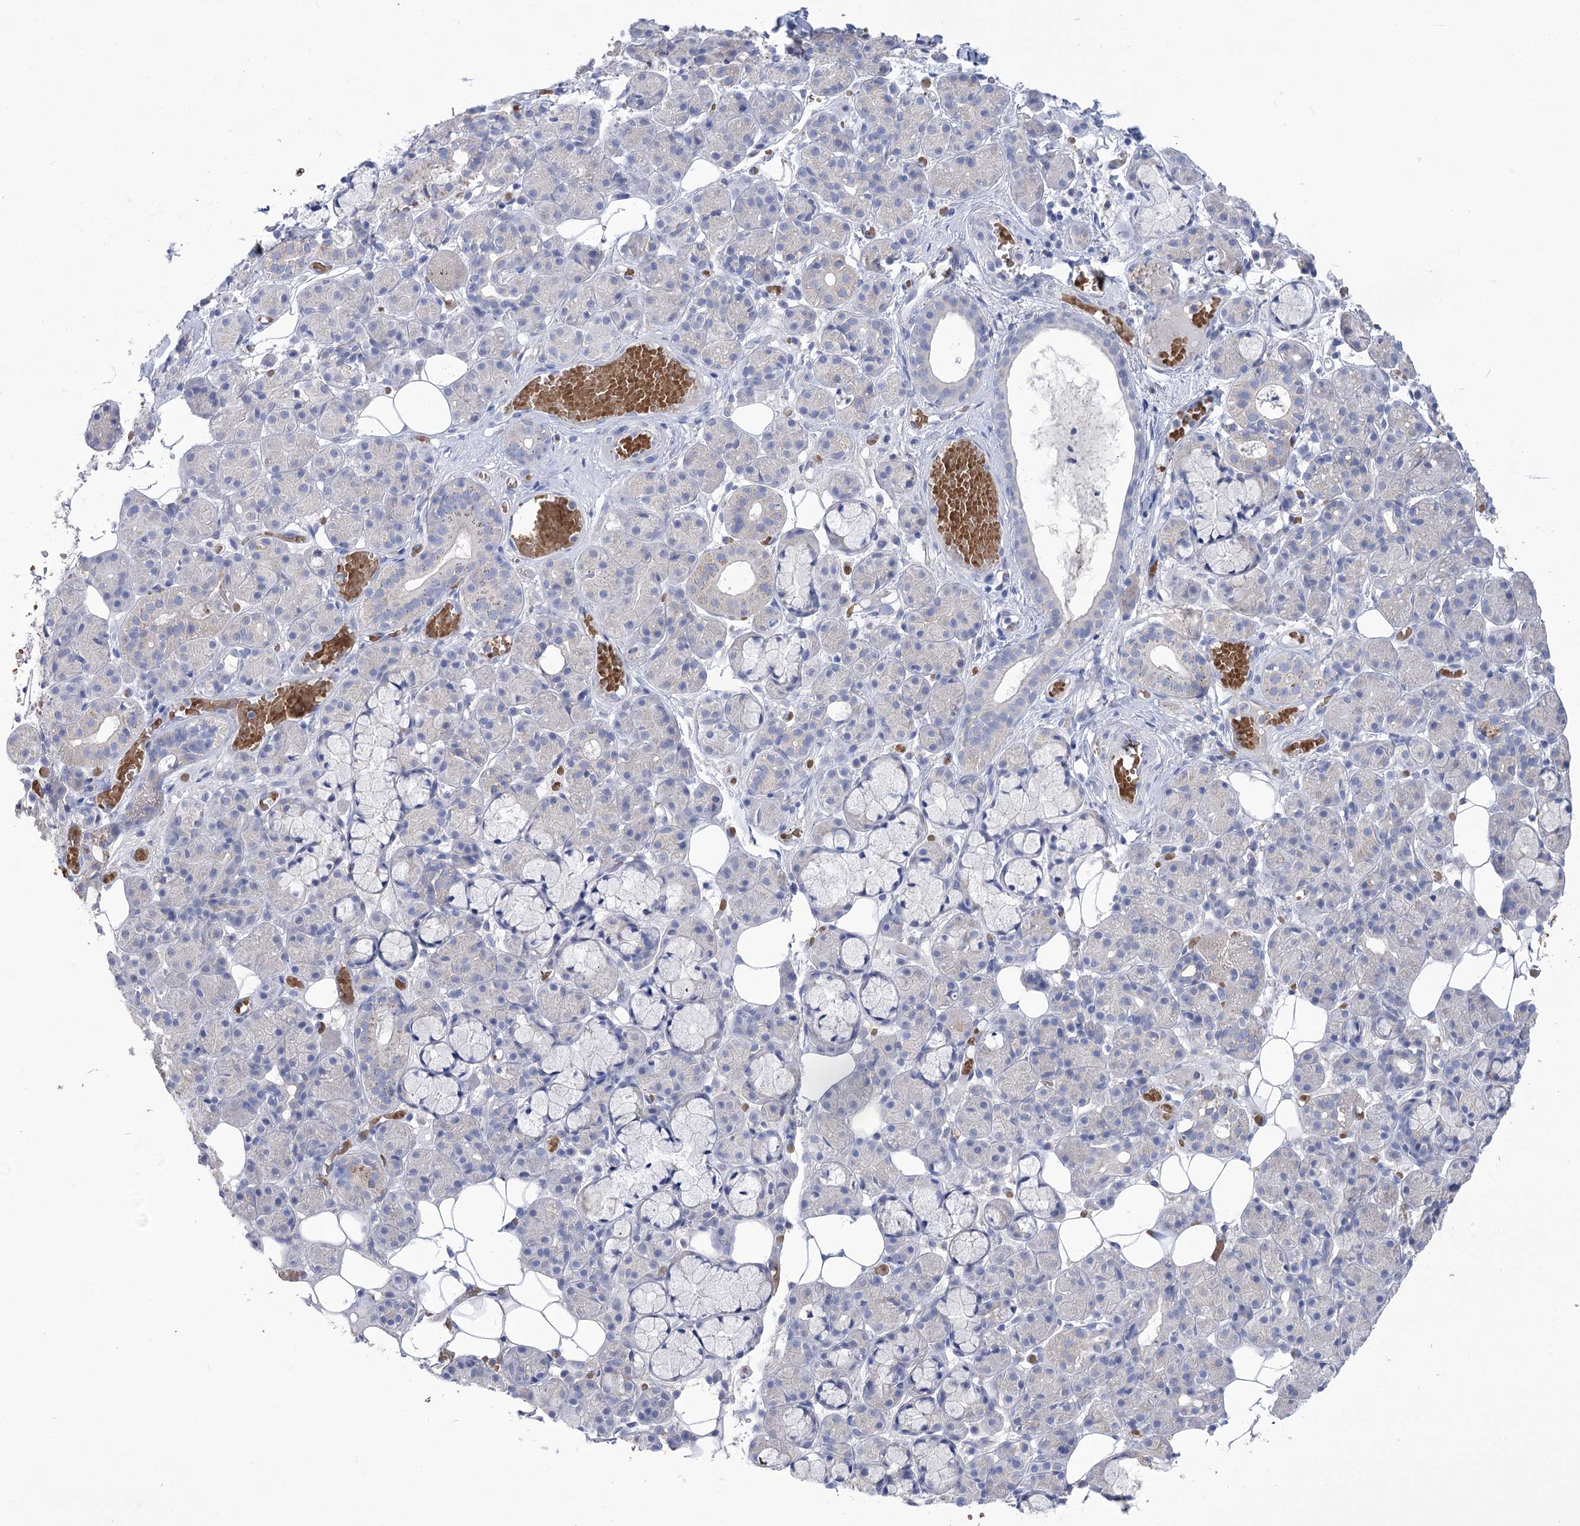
{"staining": {"intensity": "negative", "quantity": "none", "location": "none"}, "tissue": "salivary gland", "cell_type": "Glandular cells", "image_type": "normal", "snomed": [{"axis": "morphology", "description": "Normal tissue, NOS"}, {"axis": "topography", "description": "Salivary gland"}], "caption": "IHC of benign salivary gland displays no staining in glandular cells.", "gene": "PRSS53", "patient": {"sex": "male", "age": 63}}